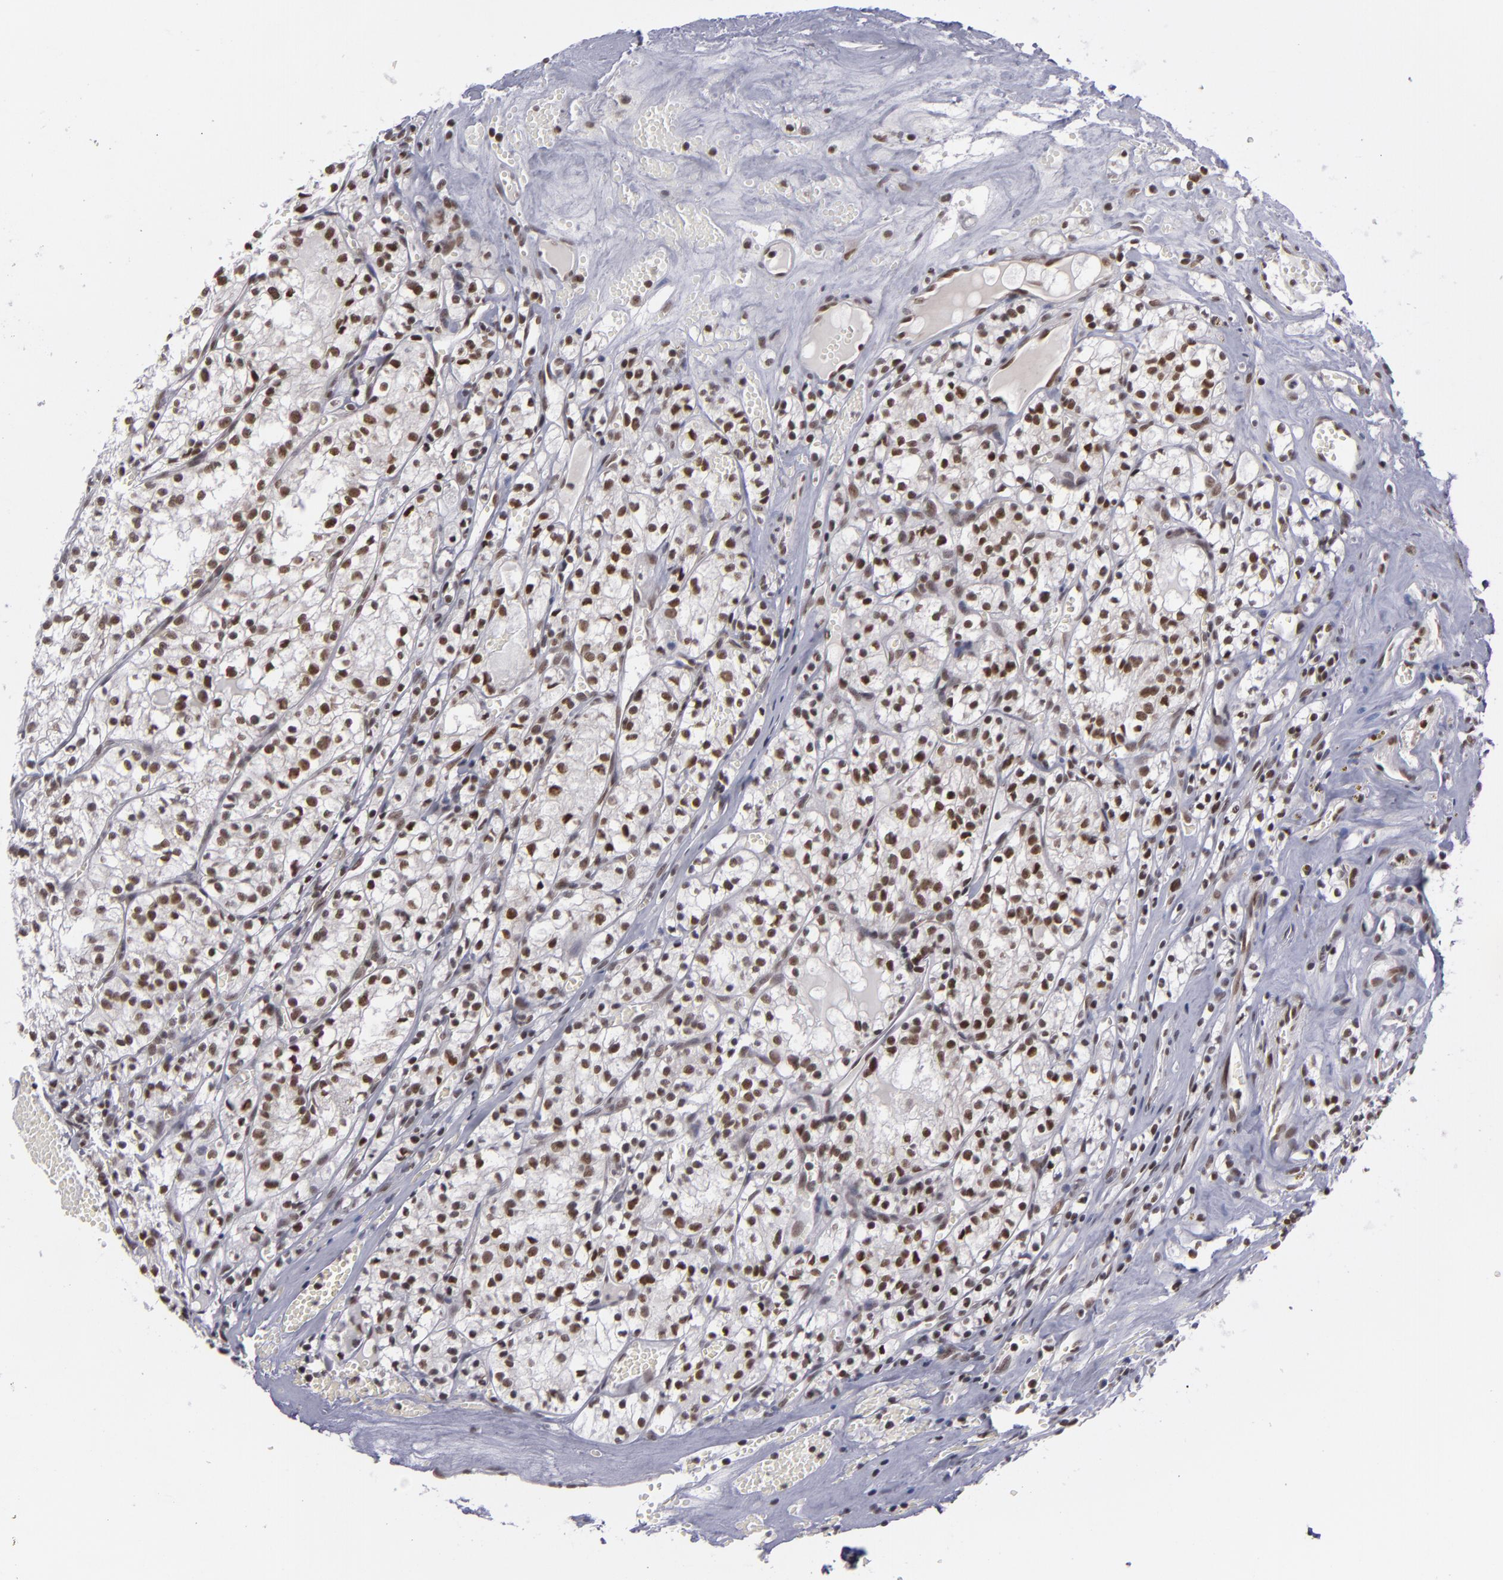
{"staining": {"intensity": "moderate", "quantity": ">75%", "location": "nuclear"}, "tissue": "renal cancer", "cell_type": "Tumor cells", "image_type": "cancer", "snomed": [{"axis": "morphology", "description": "Adenocarcinoma, NOS"}, {"axis": "topography", "description": "Kidney"}], "caption": "Tumor cells demonstrate medium levels of moderate nuclear expression in about >75% of cells in adenocarcinoma (renal).", "gene": "MLLT3", "patient": {"sex": "male", "age": 61}}